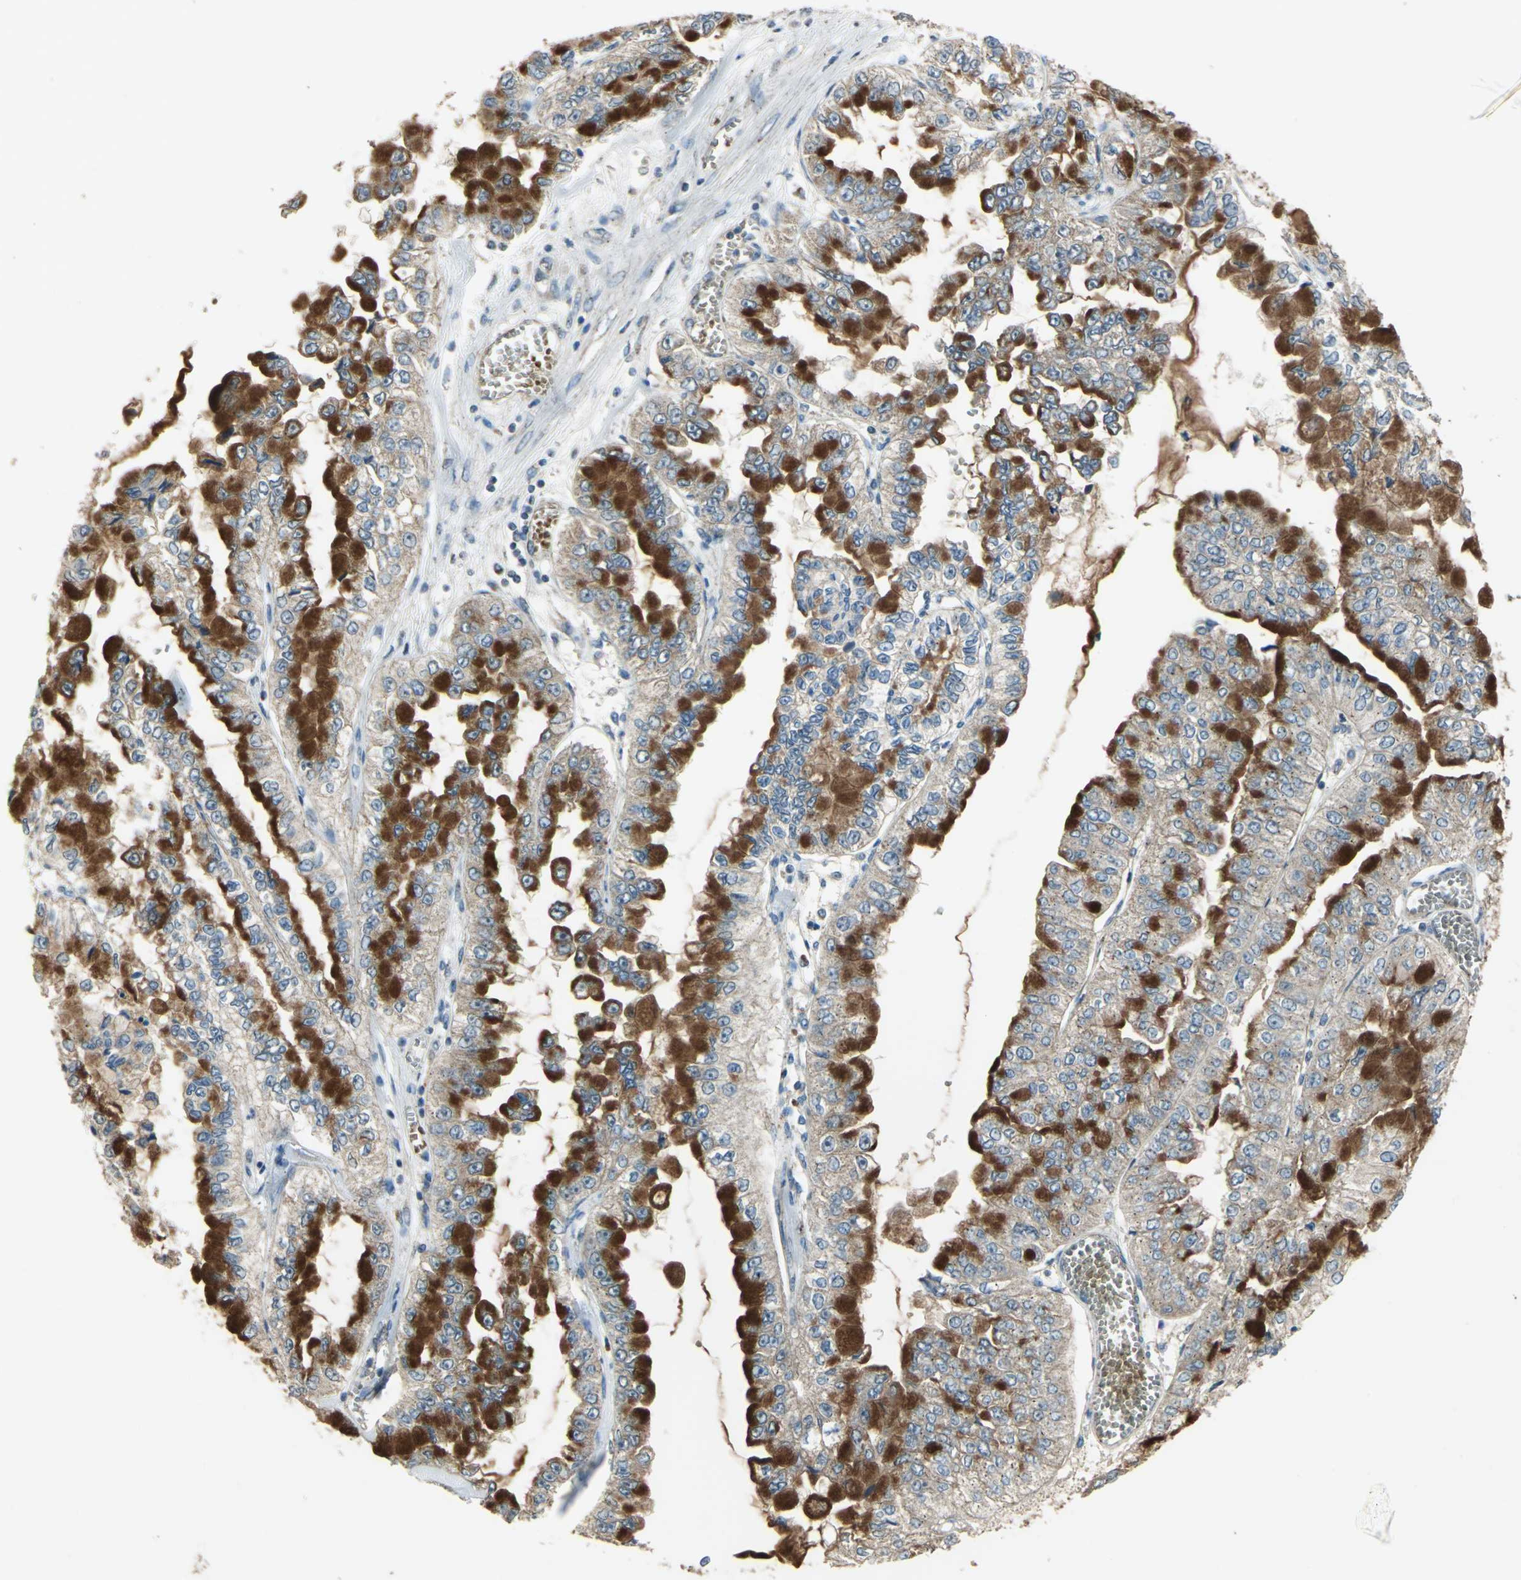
{"staining": {"intensity": "strong", "quantity": ">75%", "location": "cytoplasmic/membranous"}, "tissue": "liver cancer", "cell_type": "Tumor cells", "image_type": "cancer", "snomed": [{"axis": "morphology", "description": "Cholangiocarcinoma"}, {"axis": "topography", "description": "Liver"}], "caption": "IHC photomicrograph of neoplastic tissue: human liver cancer (cholangiocarcinoma) stained using immunohistochemistry (IHC) demonstrates high levels of strong protein expression localized specifically in the cytoplasmic/membranous of tumor cells, appearing as a cytoplasmic/membranous brown color.", "gene": "POLRMT", "patient": {"sex": "female", "age": 79}}